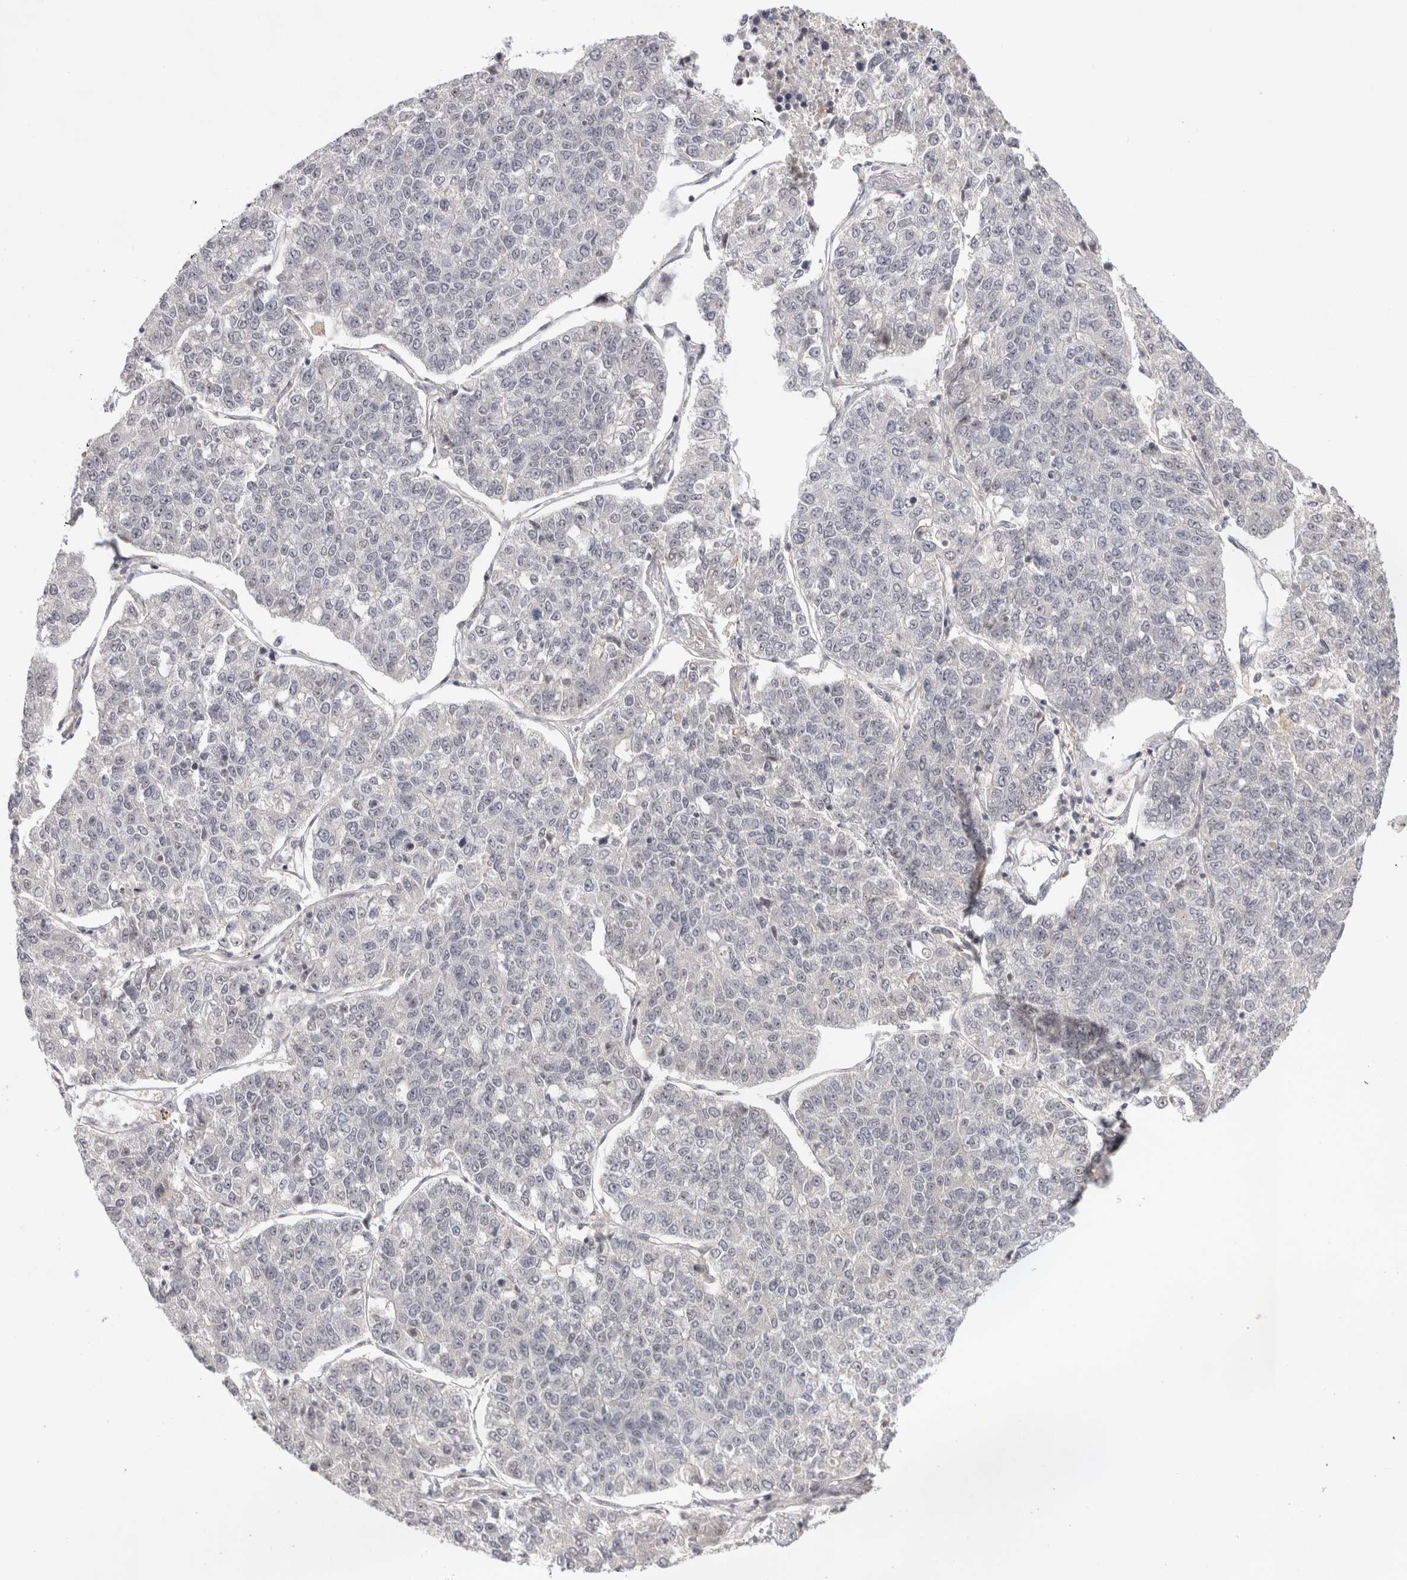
{"staining": {"intensity": "negative", "quantity": "none", "location": "none"}, "tissue": "lung cancer", "cell_type": "Tumor cells", "image_type": "cancer", "snomed": [{"axis": "morphology", "description": "Adenocarcinoma, NOS"}, {"axis": "topography", "description": "Lung"}], "caption": "IHC of lung cancer demonstrates no positivity in tumor cells. (Immunohistochemistry (ihc), brightfield microscopy, high magnification).", "gene": "ZNF318", "patient": {"sex": "male", "age": 49}}